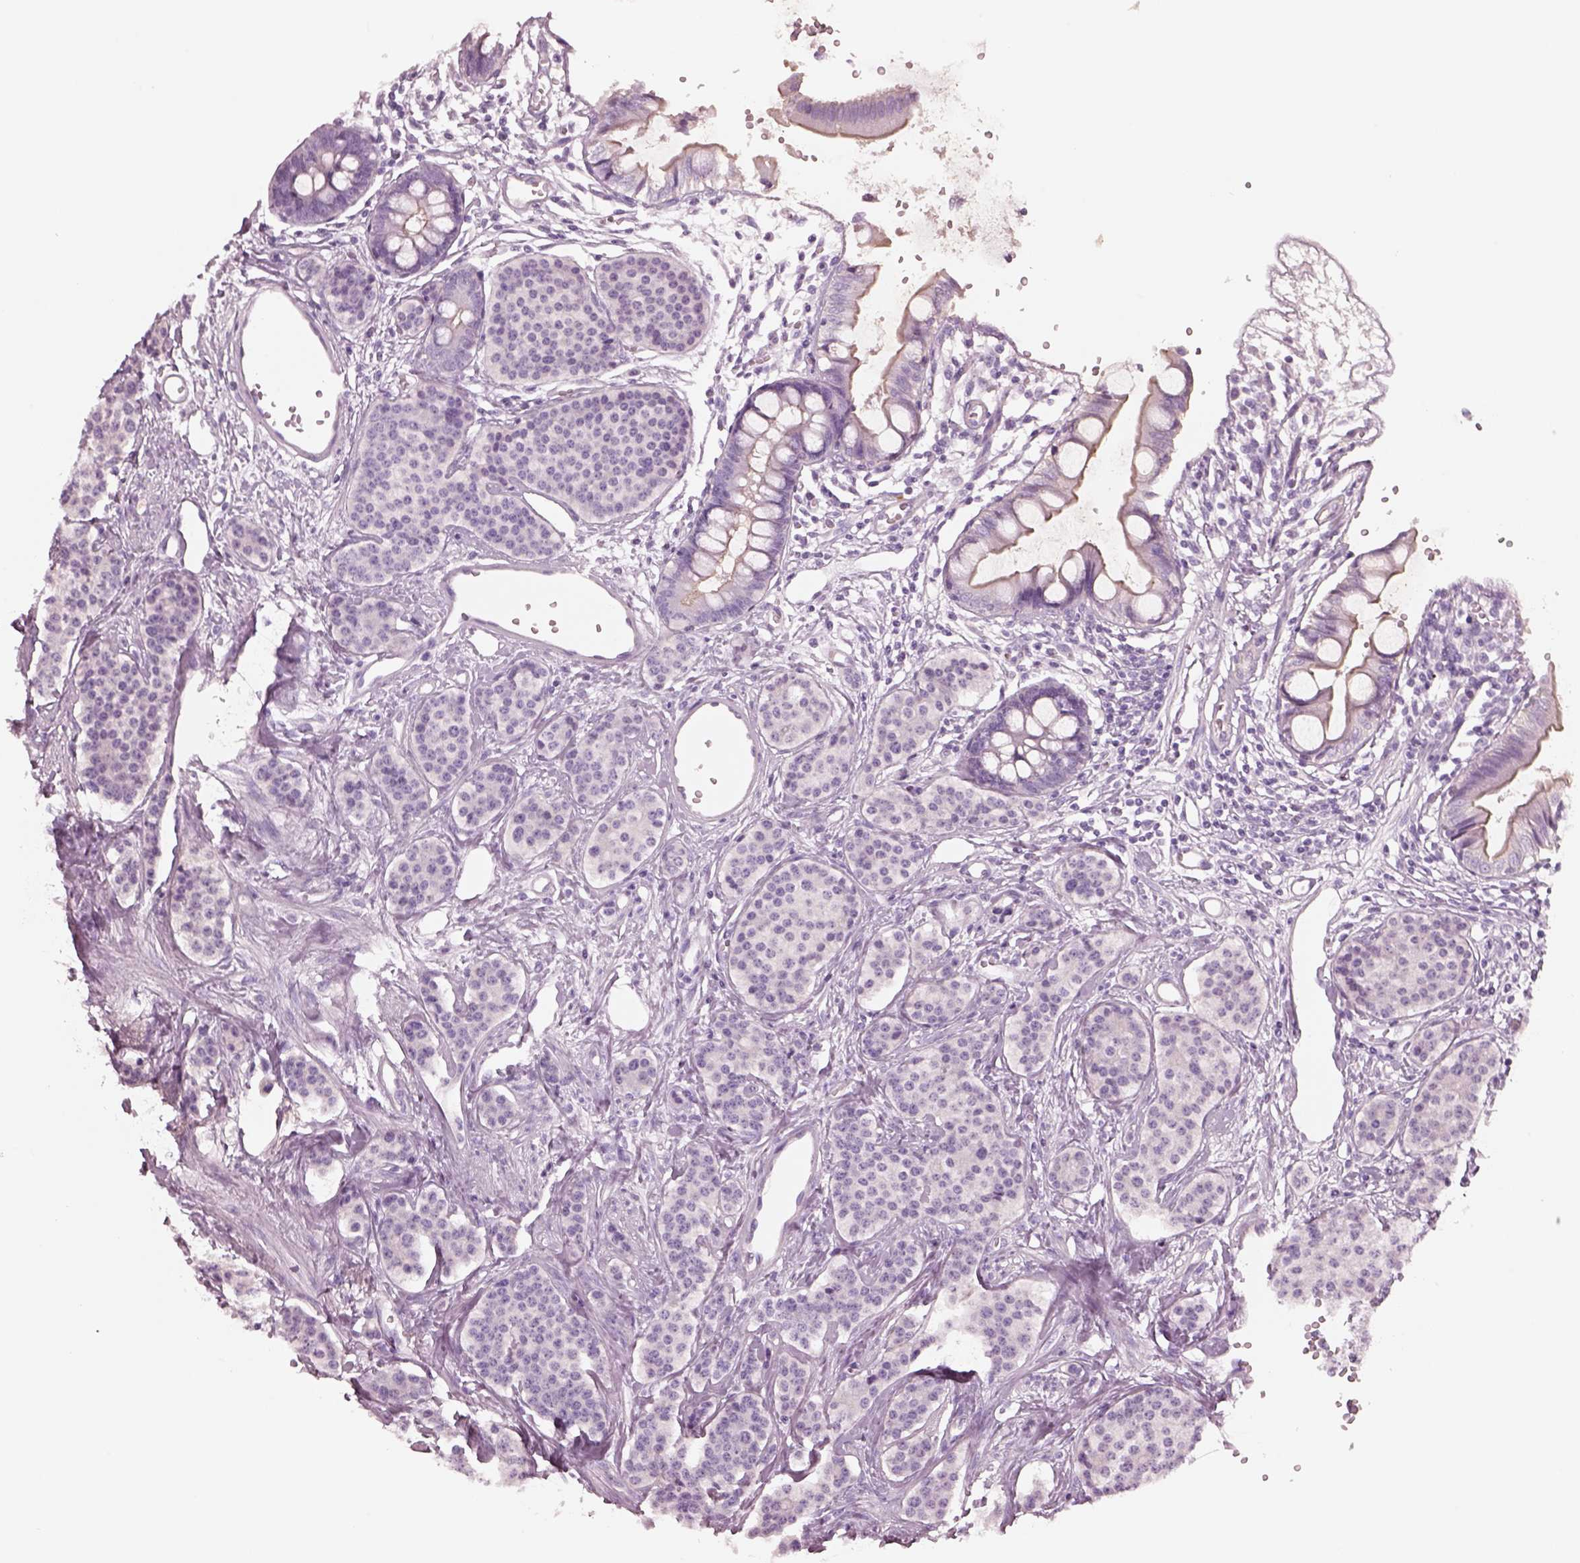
{"staining": {"intensity": "negative", "quantity": "none", "location": "none"}, "tissue": "carcinoid", "cell_type": "Tumor cells", "image_type": "cancer", "snomed": [{"axis": "morphology", "description": "Carcinoid, malignant, NOS"}, {"axis": "topography", "description": "Small intestine"}], "caption": "There is no significant expression in tumor cells of carcinoid (malignant). Brightfield microscopy of immunohistochemistry stained with DAB (3,3'-diaminobenzidine) (brown) and hematoxylin (blue), captured at high magnification.", "gene": "IGLL1", "patient": {"sex": "female", "age": 64}}